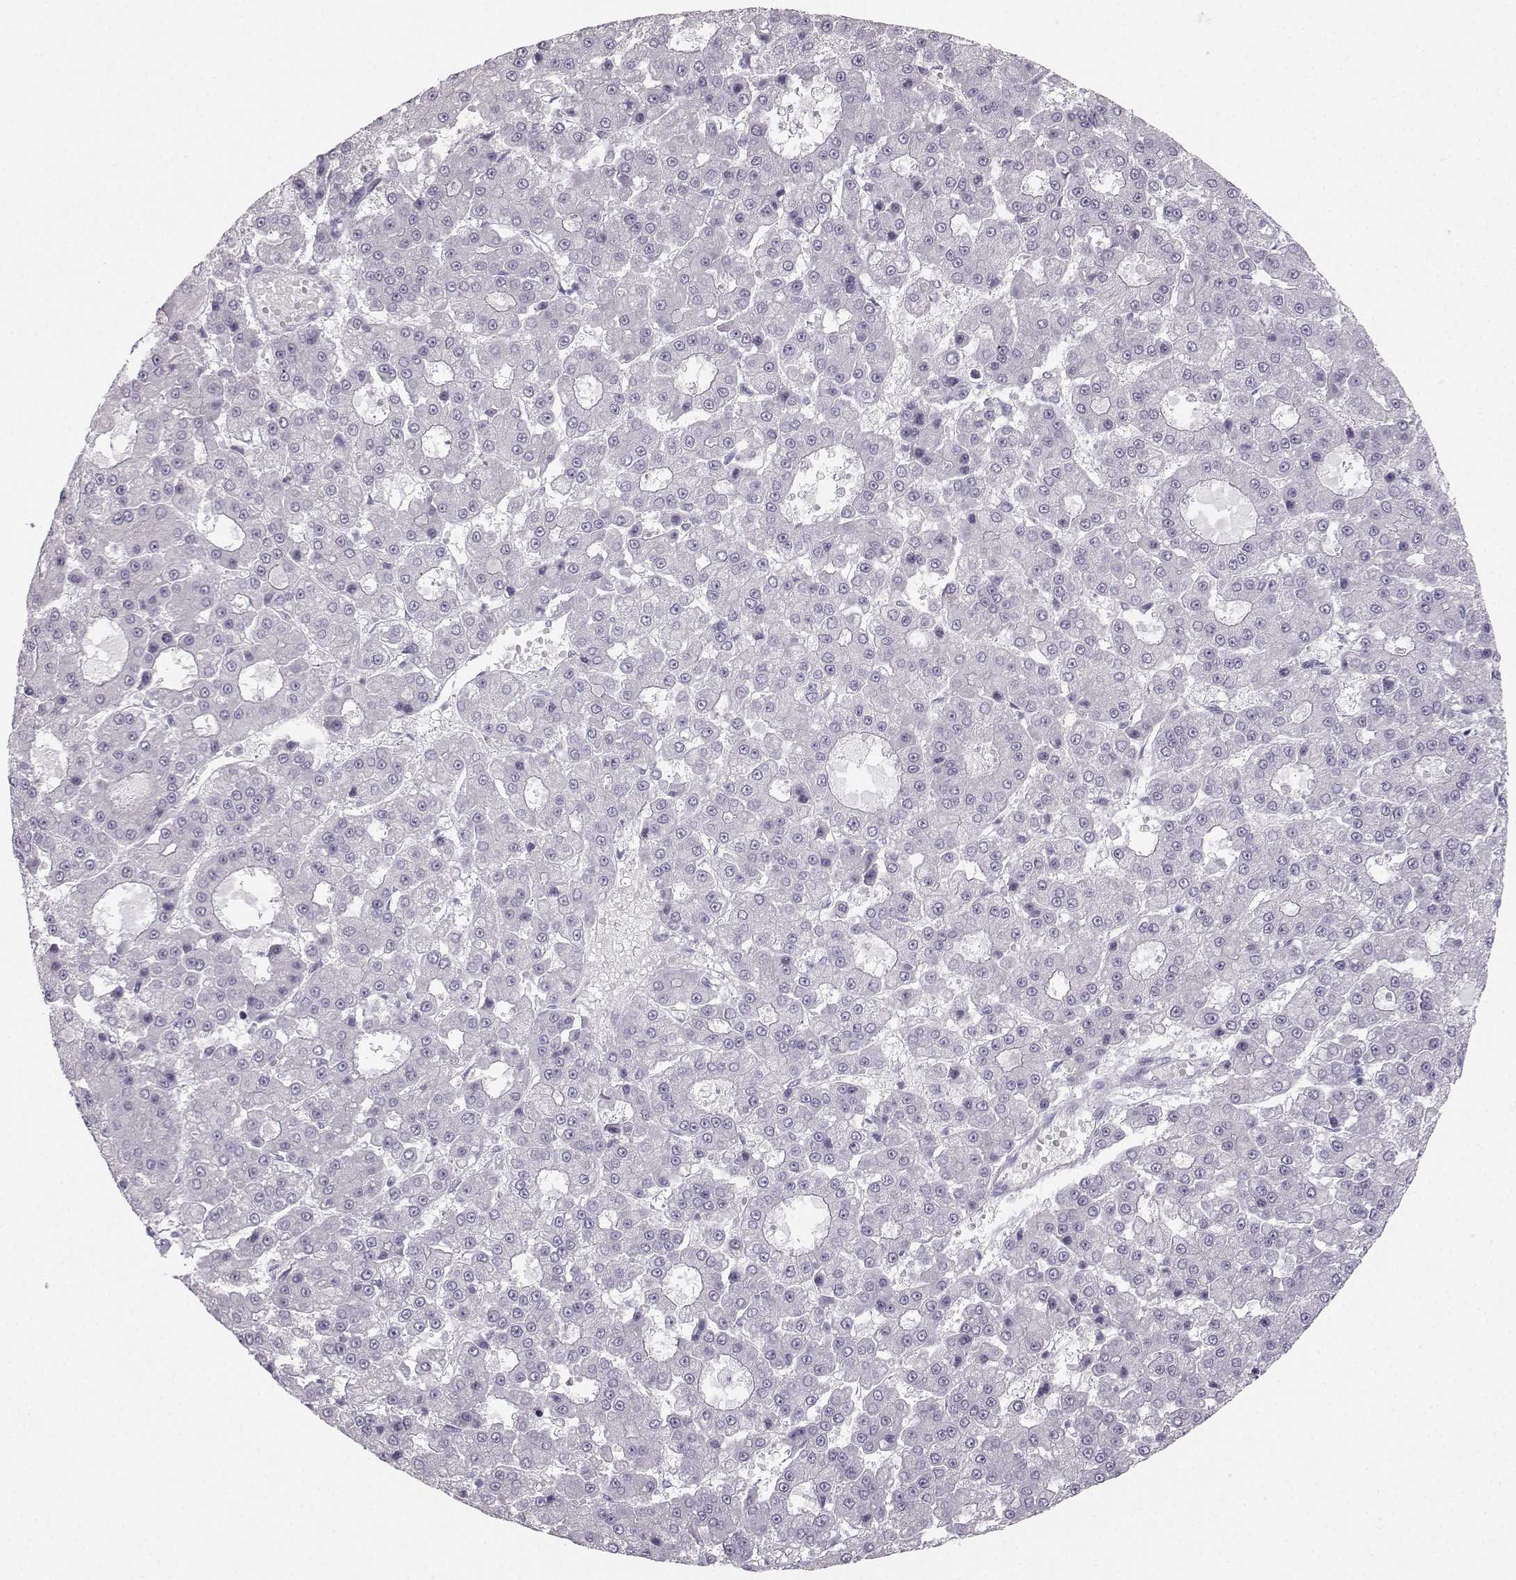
{"staining": {"intensity": "negative", "quantity": "none", "location": "none"}, "tissue": "liver cancer", "cell_type": "Tumor cells", "image_type": "cancer", "snomed": [{"axis": "morphology", "description": "Carcinoma, Hepatocellular, NOS"}, {"axis": "topography", "description": "Liver"}], "caption": "Histopathology image shows no protein positivity in tumor cells of hepatocellular carcinoma (liver) tissue.", "gene": "CASR", "patient": {"sex": "male", "age": 70}}